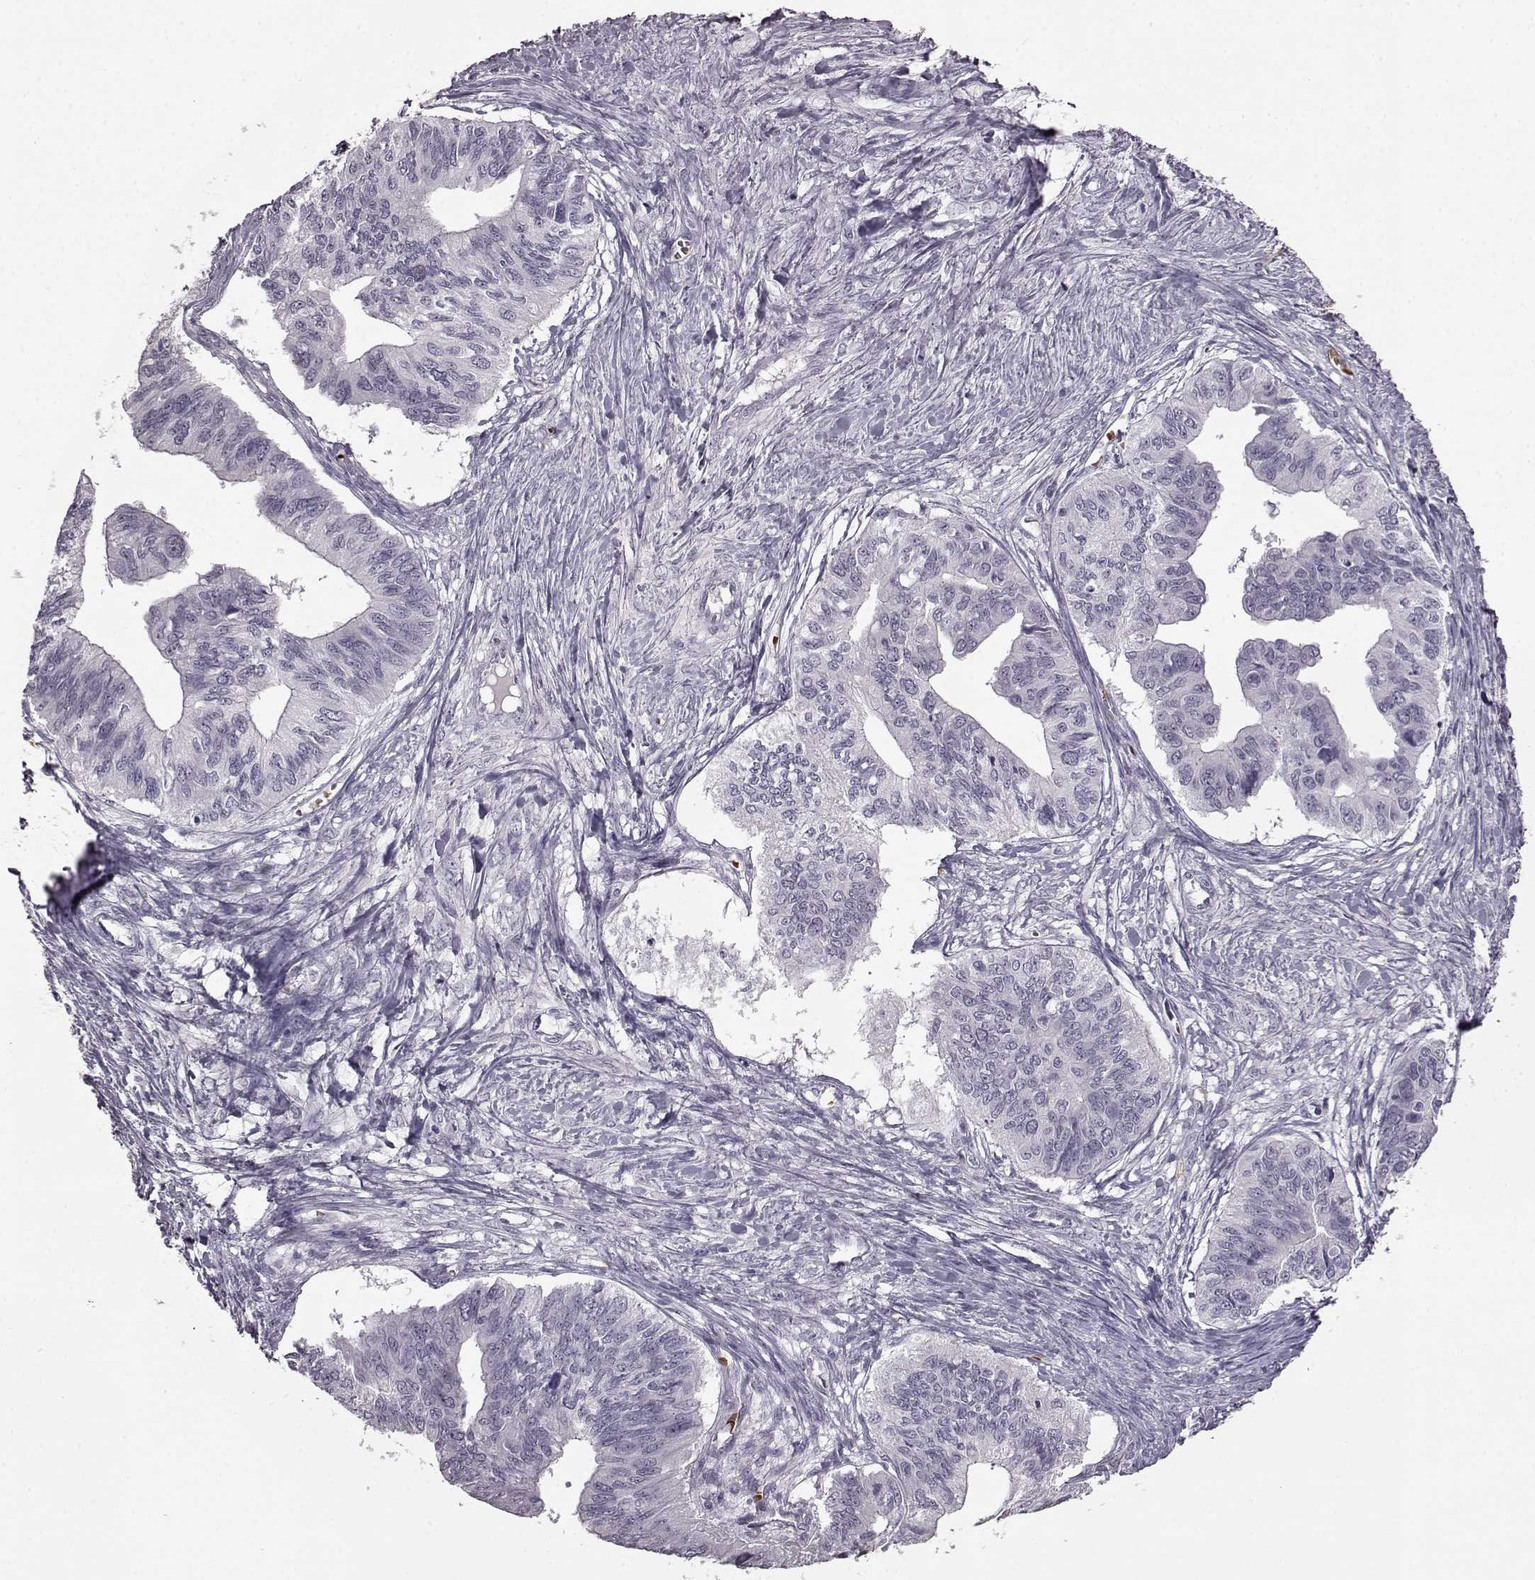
{"staining": {"intensity": "negative", "quantity": "none", "location": "none"}, "tissue": "ovarian cancer", "cell_type": "Tumor cells", "image_type": "cancer", "snomed": [{"axis": "morphology", "description": "Cystadenocarcinoma, mucinous, NOS"}, {"axis": "topography", "description": "Ovary"}], "caption": "A high-resolution photomicrograph shows immunohistochemistry (IHC) staining of ovarian cancer, which exhibits no significant staining in tumor cells.", "gene": "PROP1", "patient": {"sex": "female", "age": 76}}